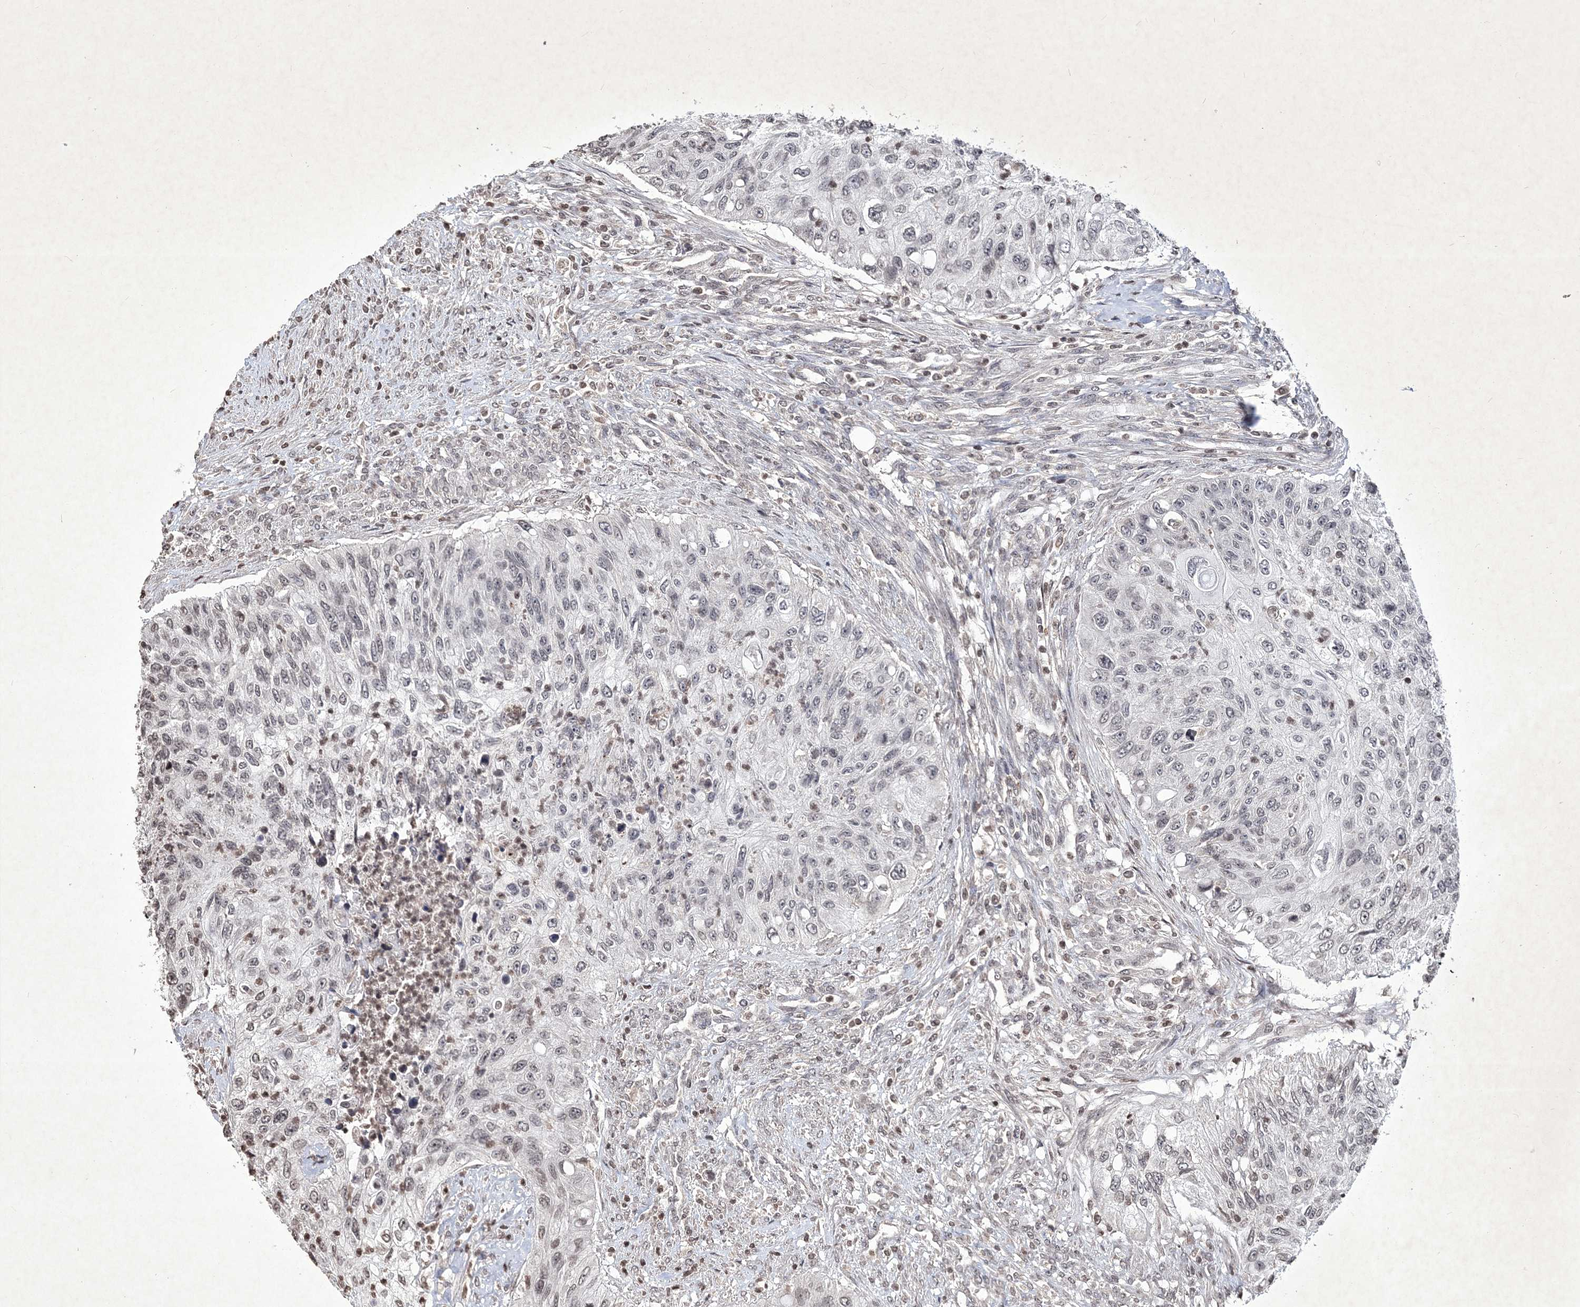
{"staining": {"intensity": "weak", "quantity": "25%-75%", "location": "nuclear"}, "tissue": "urothelial cancer", "cell_type": "Tumor cells", "image_type": "cancer", "snomed": [{"axis": "morphology", "description": "Urothelial carcinoma, High grade"}, {"axis": "topography", "description": "Urinary bladder"}], "caption": "A high-resolution micrograph shows immunohistochemistry (IHC) staining of urothelial cancer, which exhibits weak nuclear expression in approximately 25%-75% of tumor cells. (Brightfield microscopy of DAB IHC at high magnification).", "gene": "SOWAHB", "patient": {"sex": "female", "age": 60}}